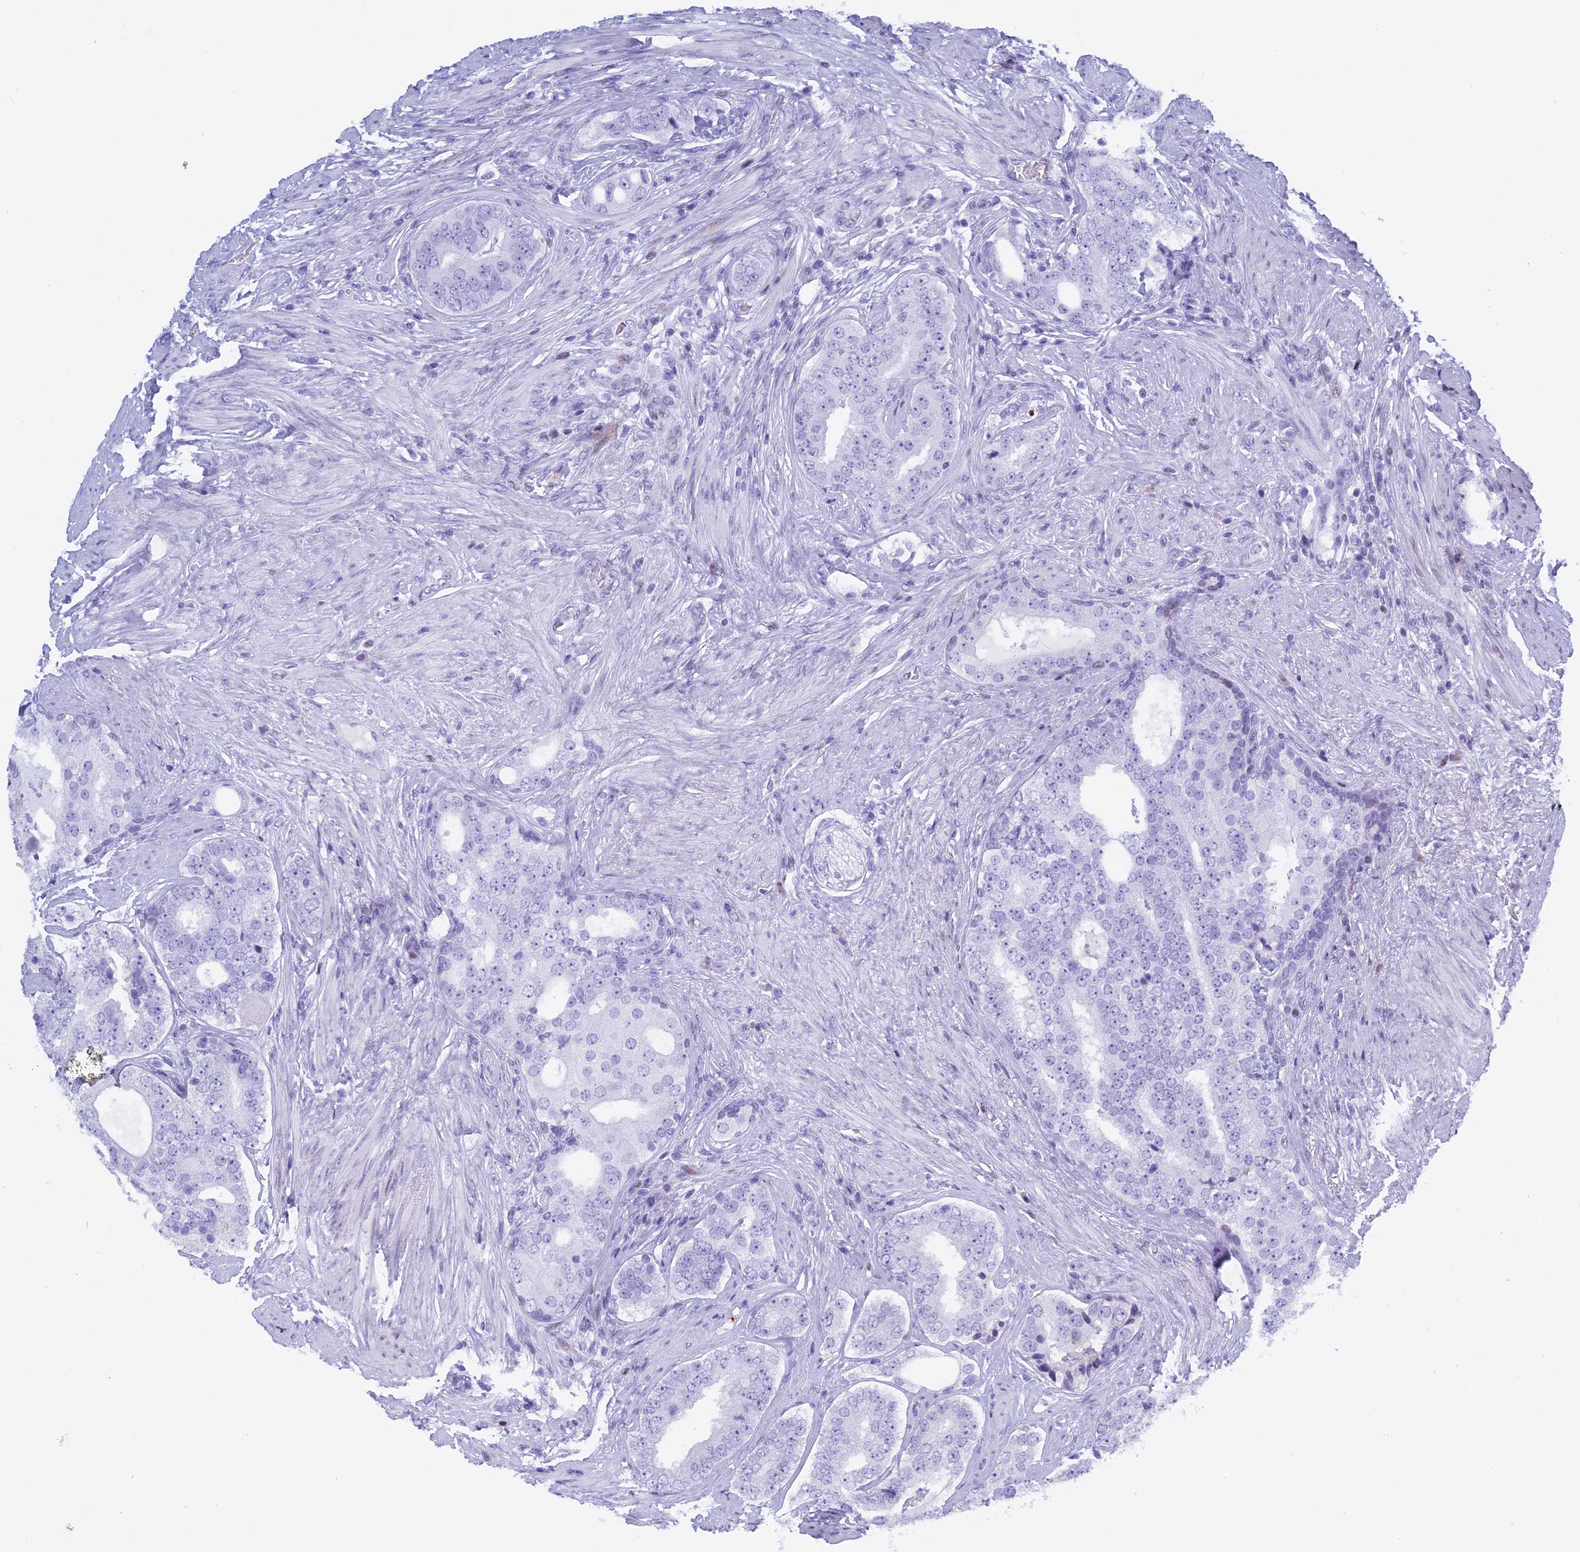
{"staining": {"intensity": "negative", "quantity": "none", "location": "none"}, "tissue": "prostate cancer", "cell_type": "Tumor cells", "image_type": "cancer", "snomed": [{"axis": "morphology", "description": "Adenocarcinoma, High grade"}, {"axis": "topography", "description": "Prostate"}], "caption": "A photomicrograph of human prostate cancer (adenocarcinoma (high-grade)) is negative for staining in tumor cells.", "gene": "KCTD21", "patient": {"sex": "male", "age": 56}}